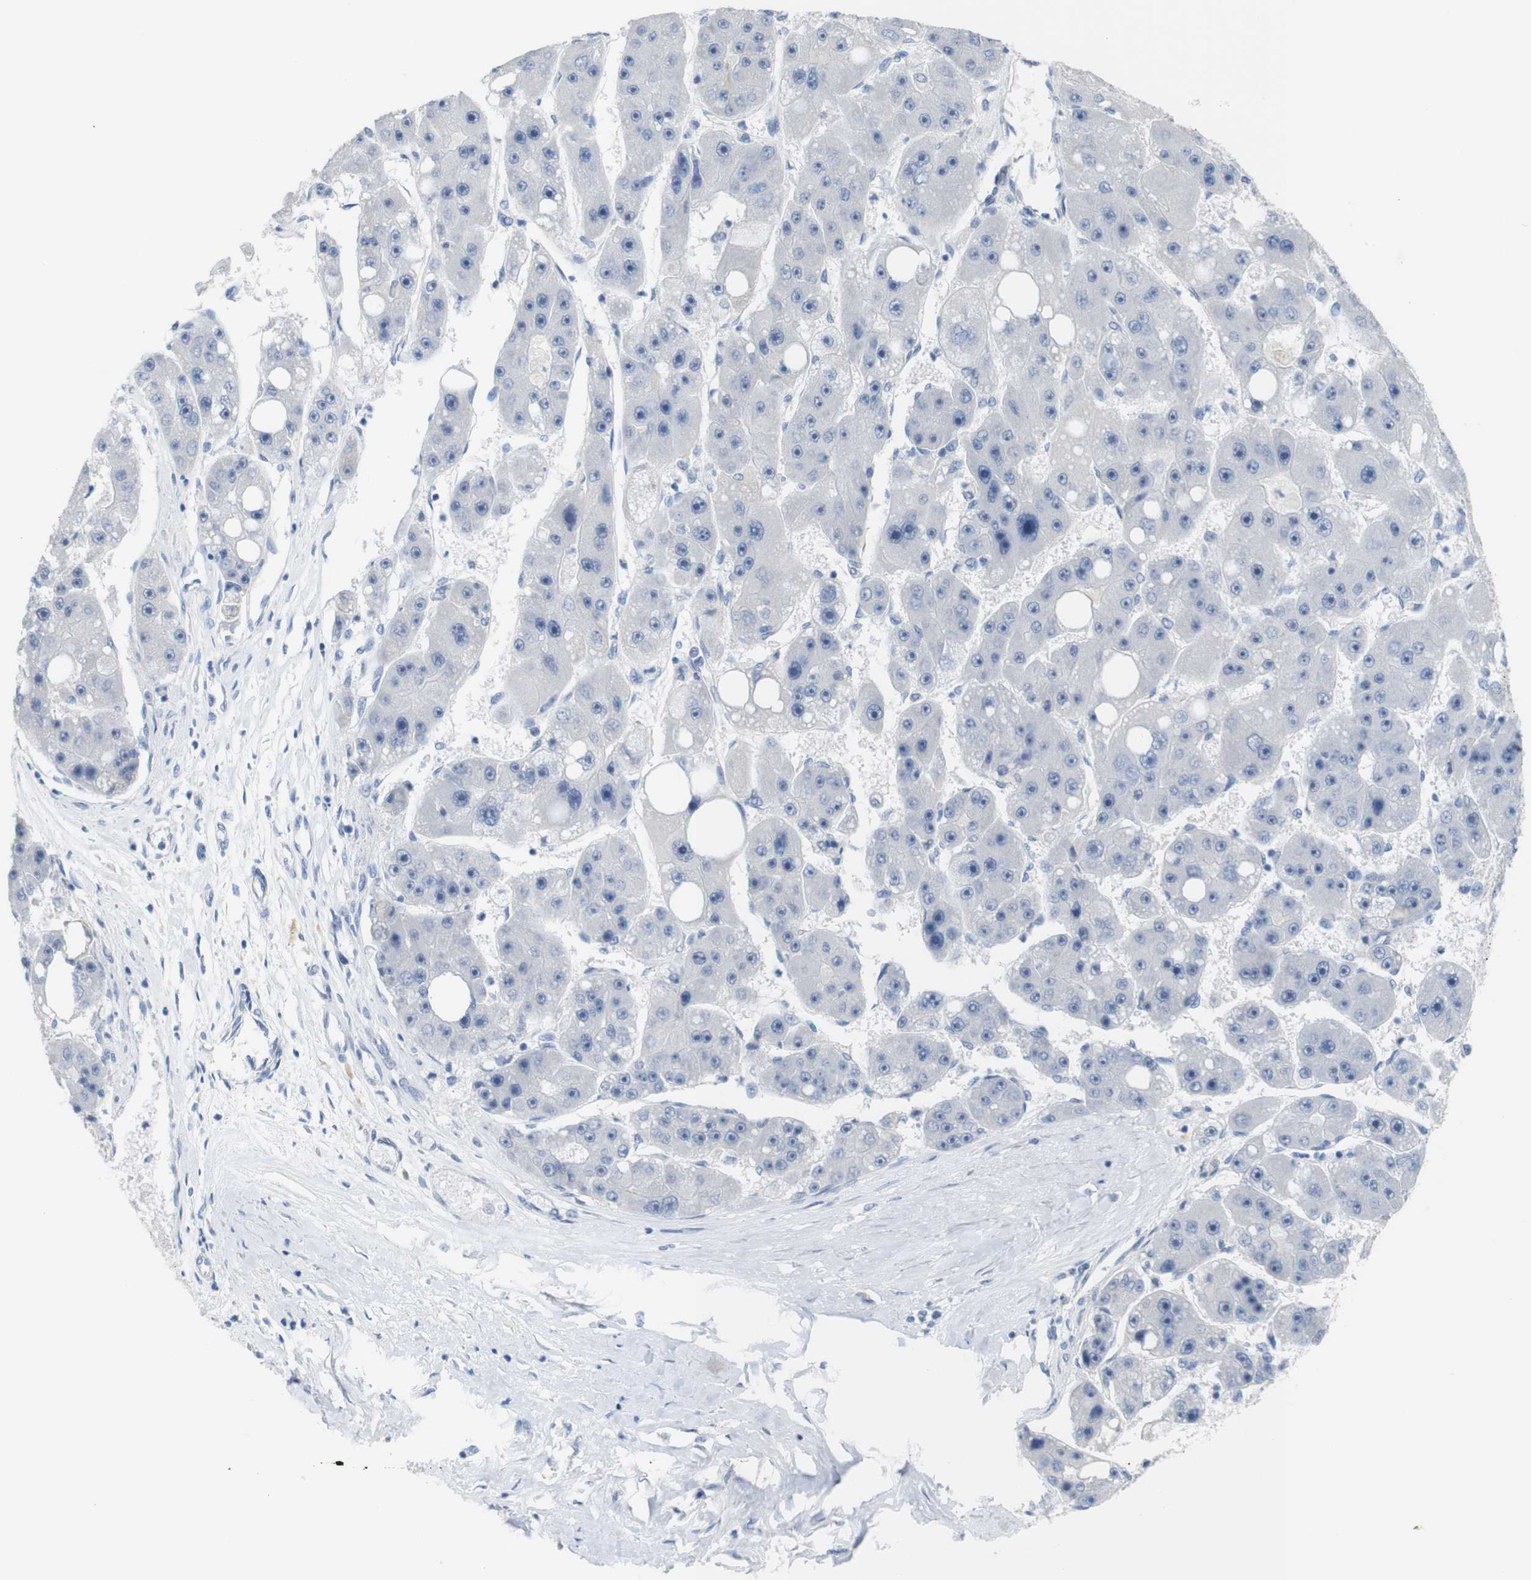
{"staining": {"intensity": "negative", "quantity": "none", "location": "none"}, "tissue": "liver cancer", "cell_type": "Tumor cells", "image_type": "cancer", "snomed": [{"axis": "morphology", "description": "Carcinoma, Hepatocellular, NOS"}, {"axis": "topography", "description": "Liver"}], "caption": "High magnification brightfield microscopy of liver hepatocellular carcinoma stained with DAB (3,3'-diaminobenzidine) (brown) and counterstained with hematoxylin (blue): tumor cells show no significant staining.", "gene": "CHRM5", "patient": {"sex": "female", "age": 61}}